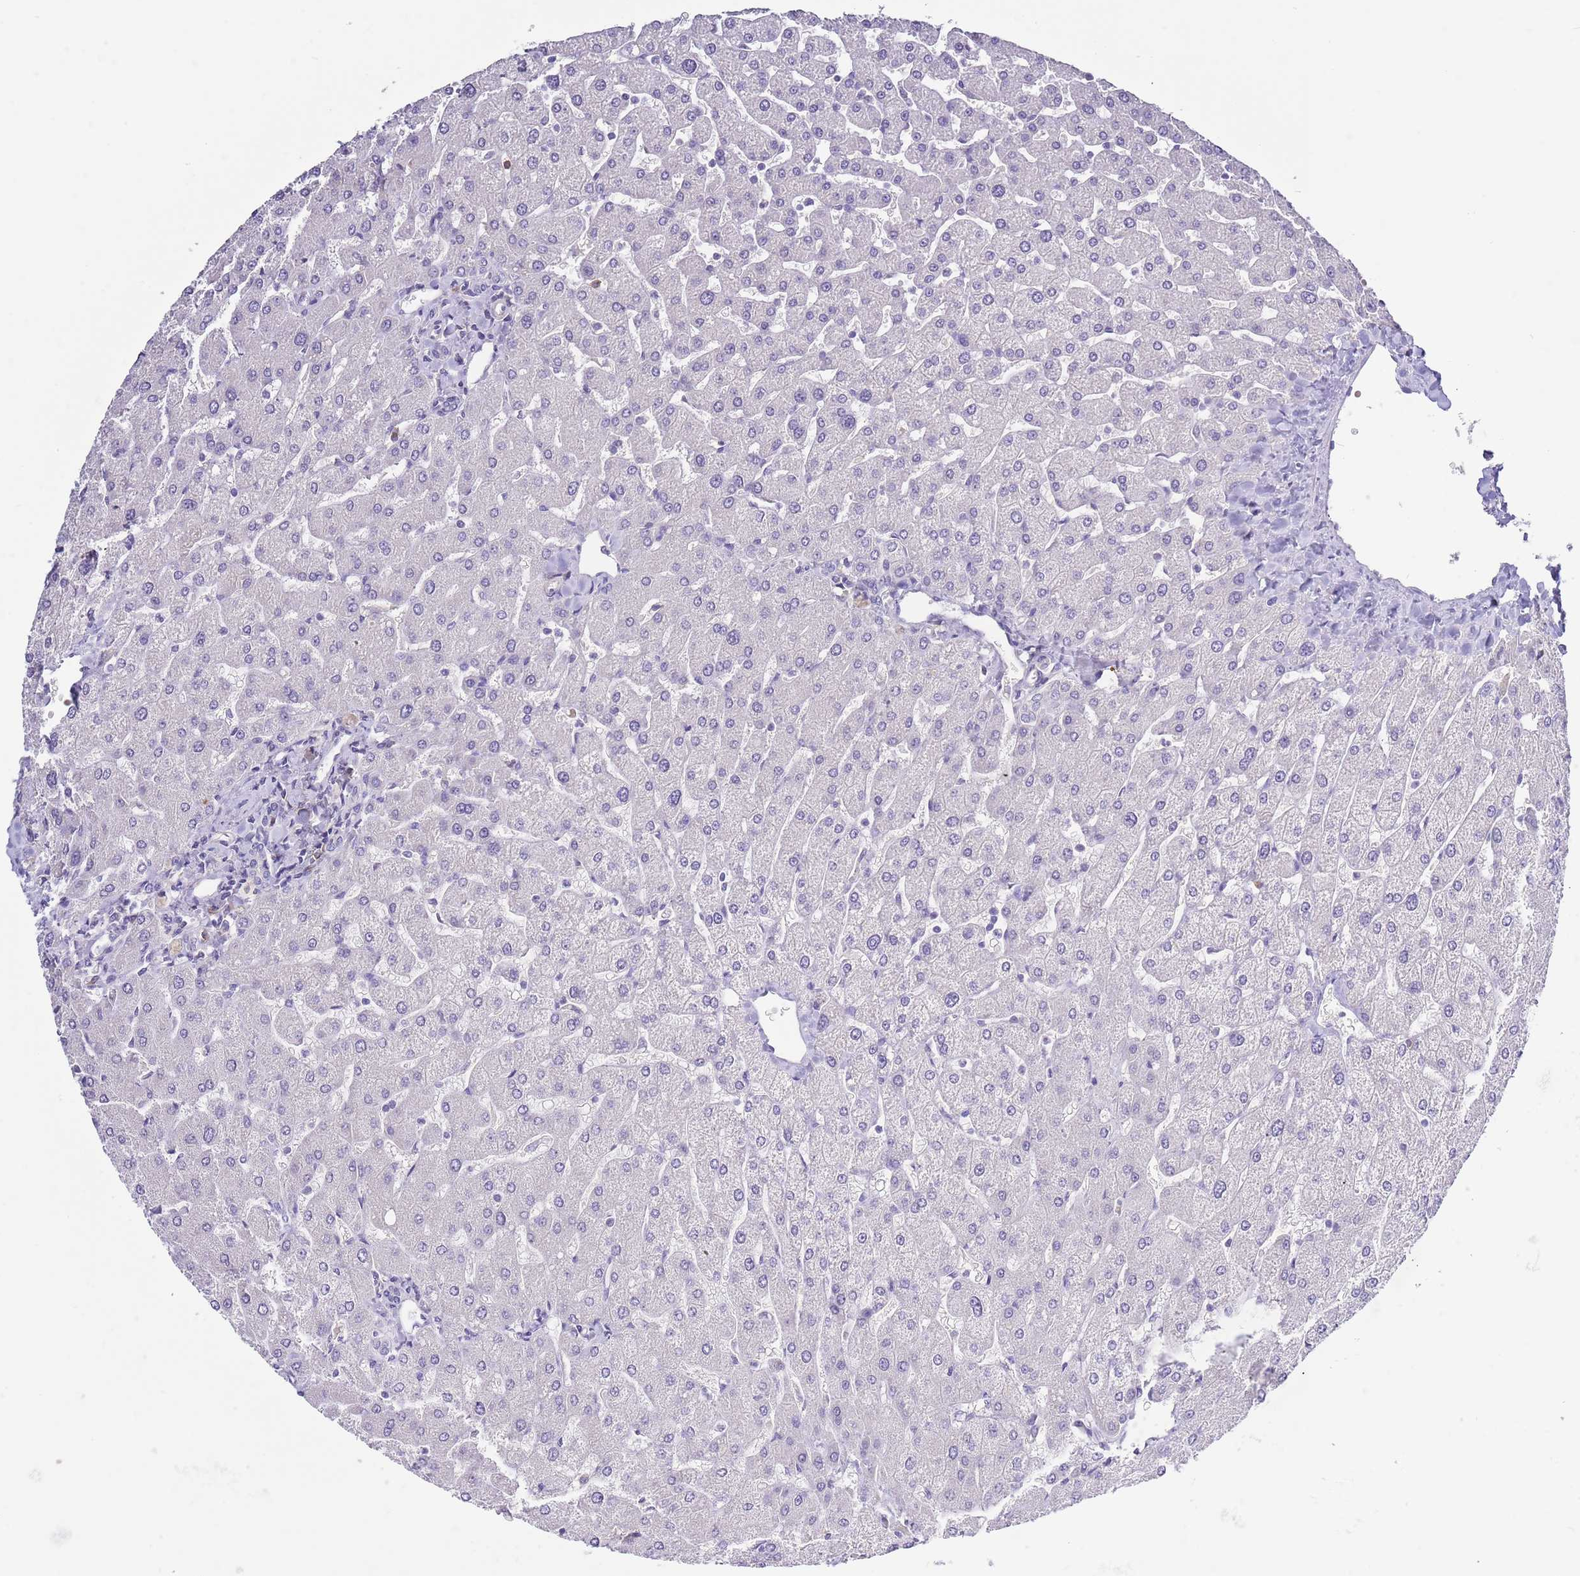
{"staining": {"intensity": "negative", "quantity": "none", "location": "none"}, "tissue": "liver", "cell_type": "Cholangiocytes", "image_type": "normal", "snomed": [{"axis": "morphology", "description": "Normal tissue, NOS"}, {"axis": "topography", "description": "Liver"}], "caption": "Immunohistochemistry (IHC) image of normal human liver stained for a protein (brown), which displays no staining in cholangiocytes. Nuclei are stained in blue.", "gene": "RFK", "patient": {"sex": "male", "age": 55}}